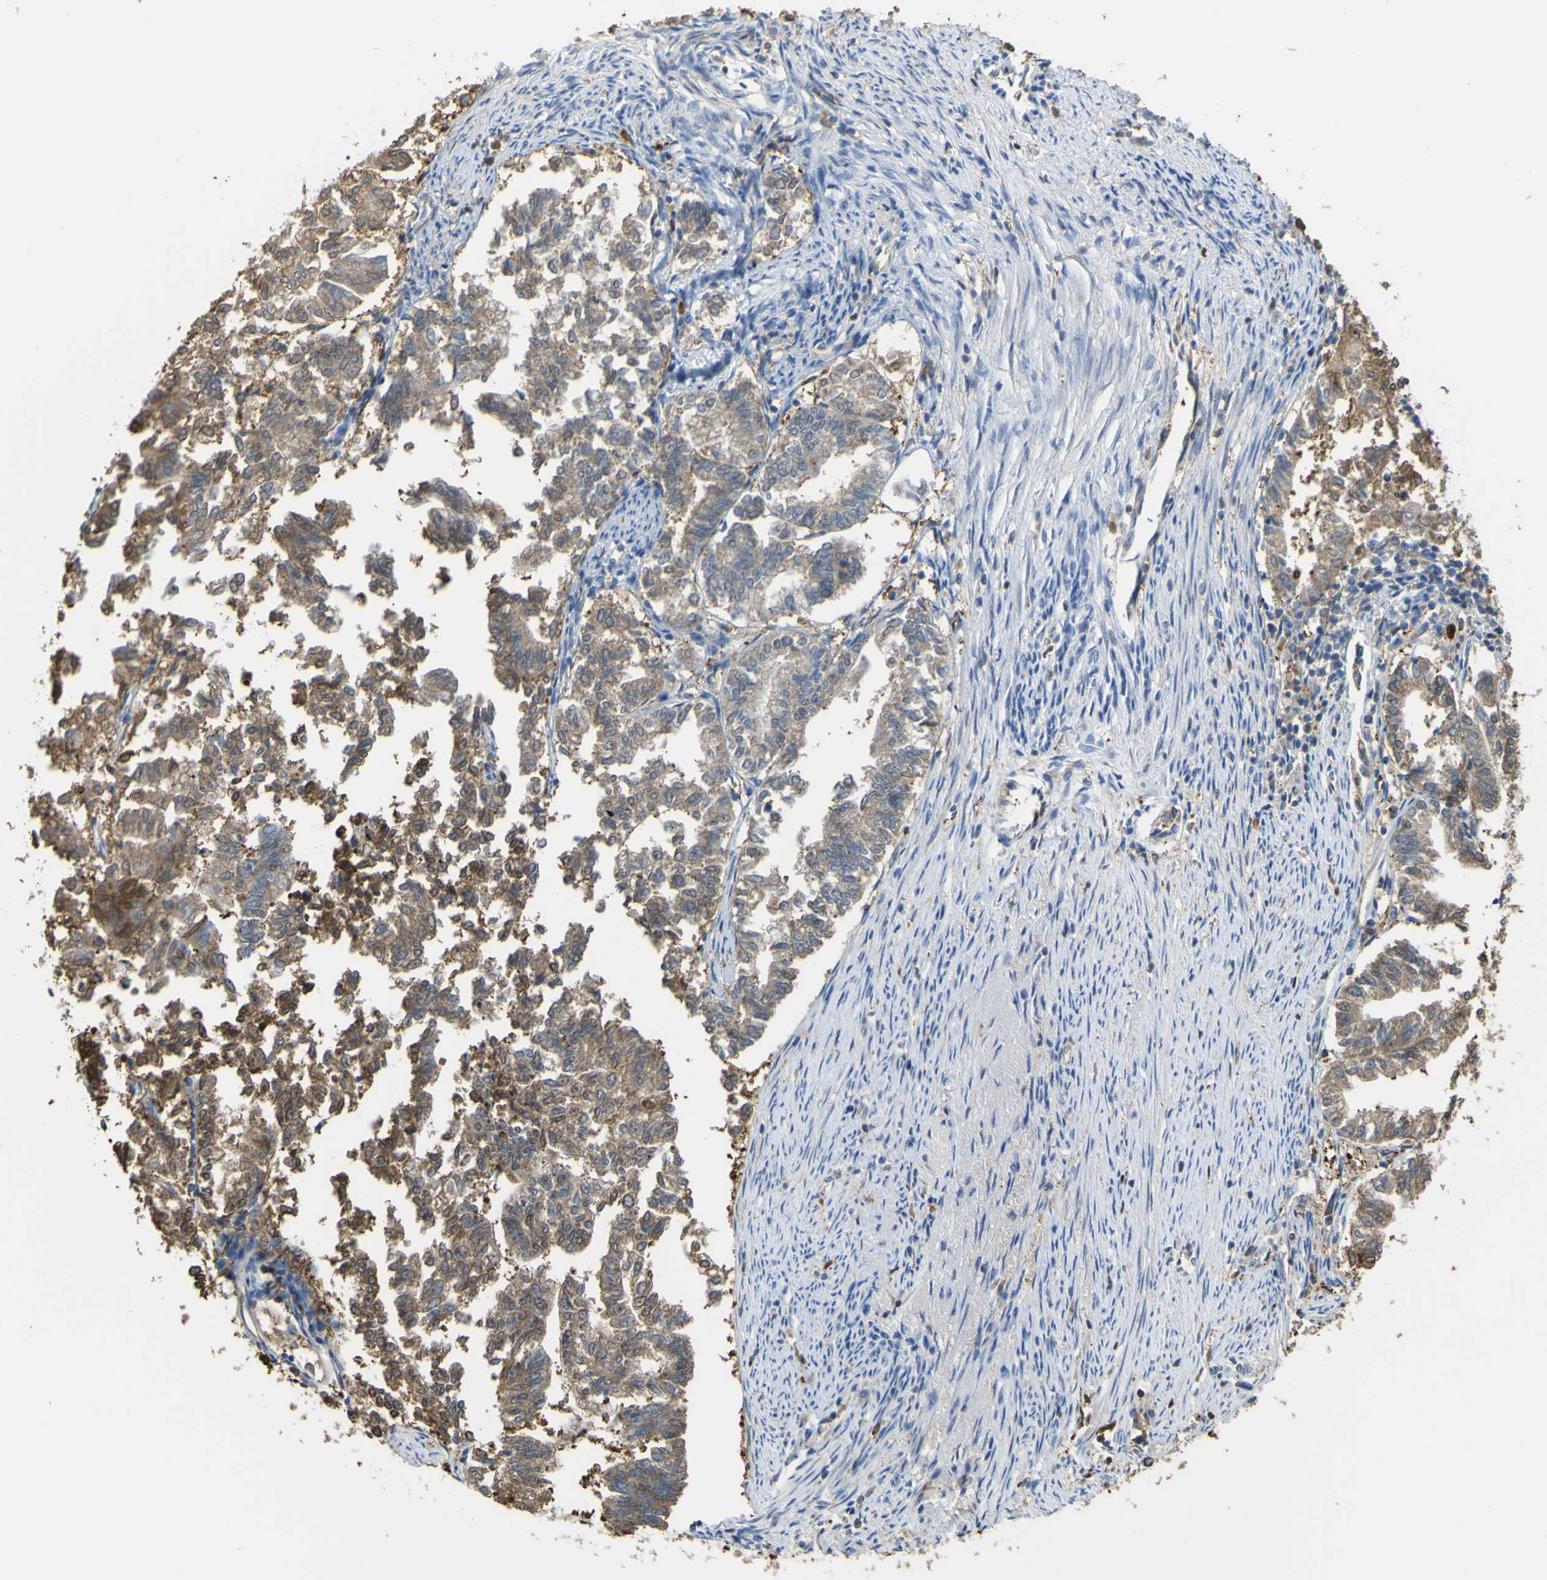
{"staining": {"intensity": "moderate", "quantity": ">75%", "location": "cytoplasmic/membranous"}, "tissue": "endometrial cancer", "cell_type": "Tumor cells", "image_type": "cancer", "snomed": [{"axis": "morphology", "description": "Necrosis, NOS"}, {"axis": "morphology", "description": "Adenocarcinoma, NOS"}, {"axis": "topography", "description": "Endometrium"}], "caption": "Tumor cells exhibit medium levels of moderate cytoplasmic/membranous staining in about >75% of cells in human endometrial cancer. Using DAB (3,3'-diaminobenzidine) (brown) and hematoxylin (blue) stains, captured at high magnification using brightfield microscopy.", "gene": "ABHD3", "patient": {"sex": "female", "age": 79}}